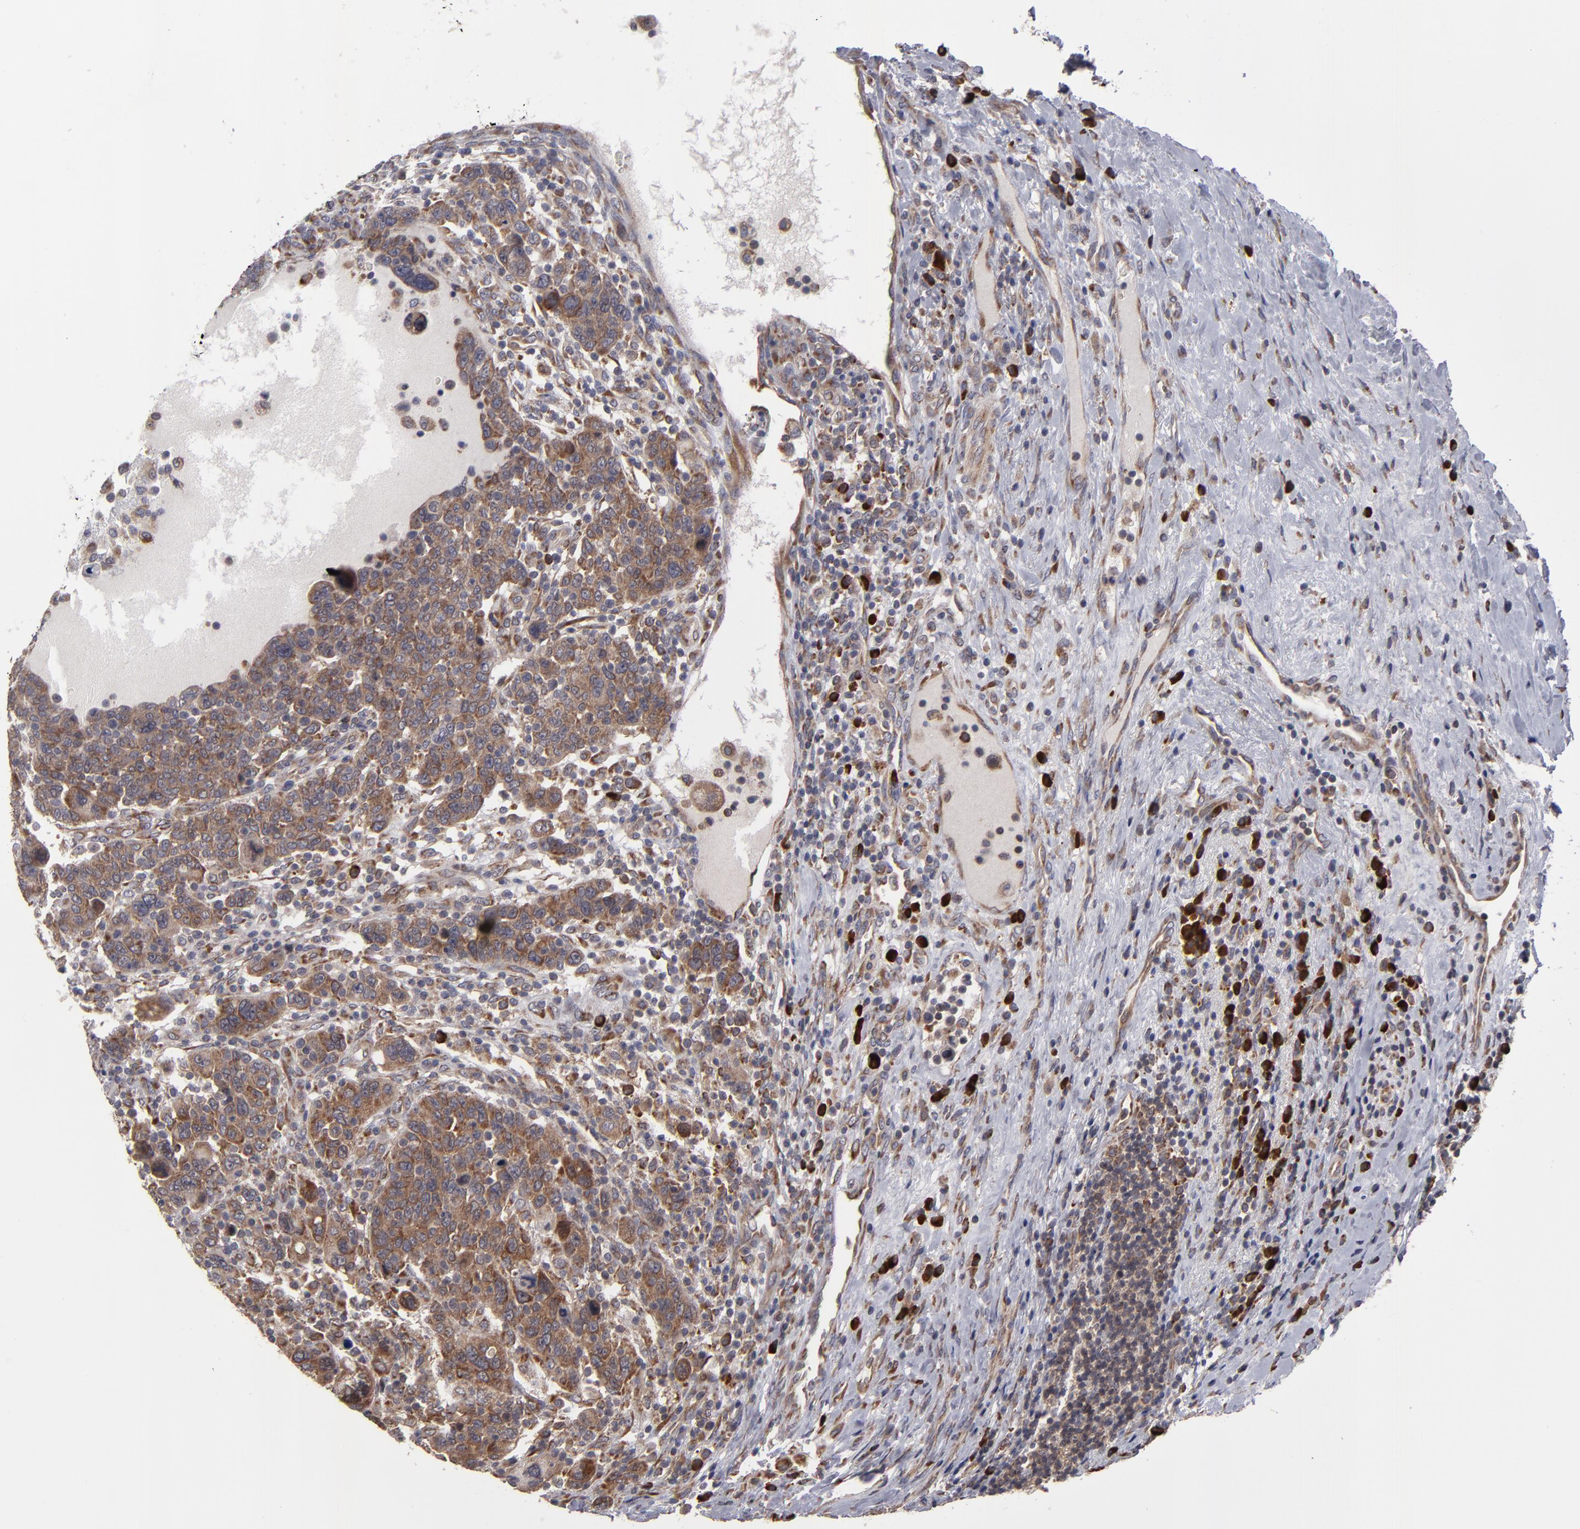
{"staining": {"intensity": "moderate", "quantity": ">75%", "location": "cytoplasmic/membranous"}, "tissue": "breast cancer", "cell_type": "Tumor cells", "image_type": "cancer", "snomed": [{"axis": "morphology", "description": "Duct carcinoma"}, {"axis": "topography", "description": "Breast"}], "caption": "Immunohistochemical staining of human breast cancer (infiltrating ductal carcinoma) displays medium levels of moderate cytoplasmic/membranous protein positivity in about >75% of tumor cells.", "gene": "SND1", "patient": {"sex": "female", "age": 37}}